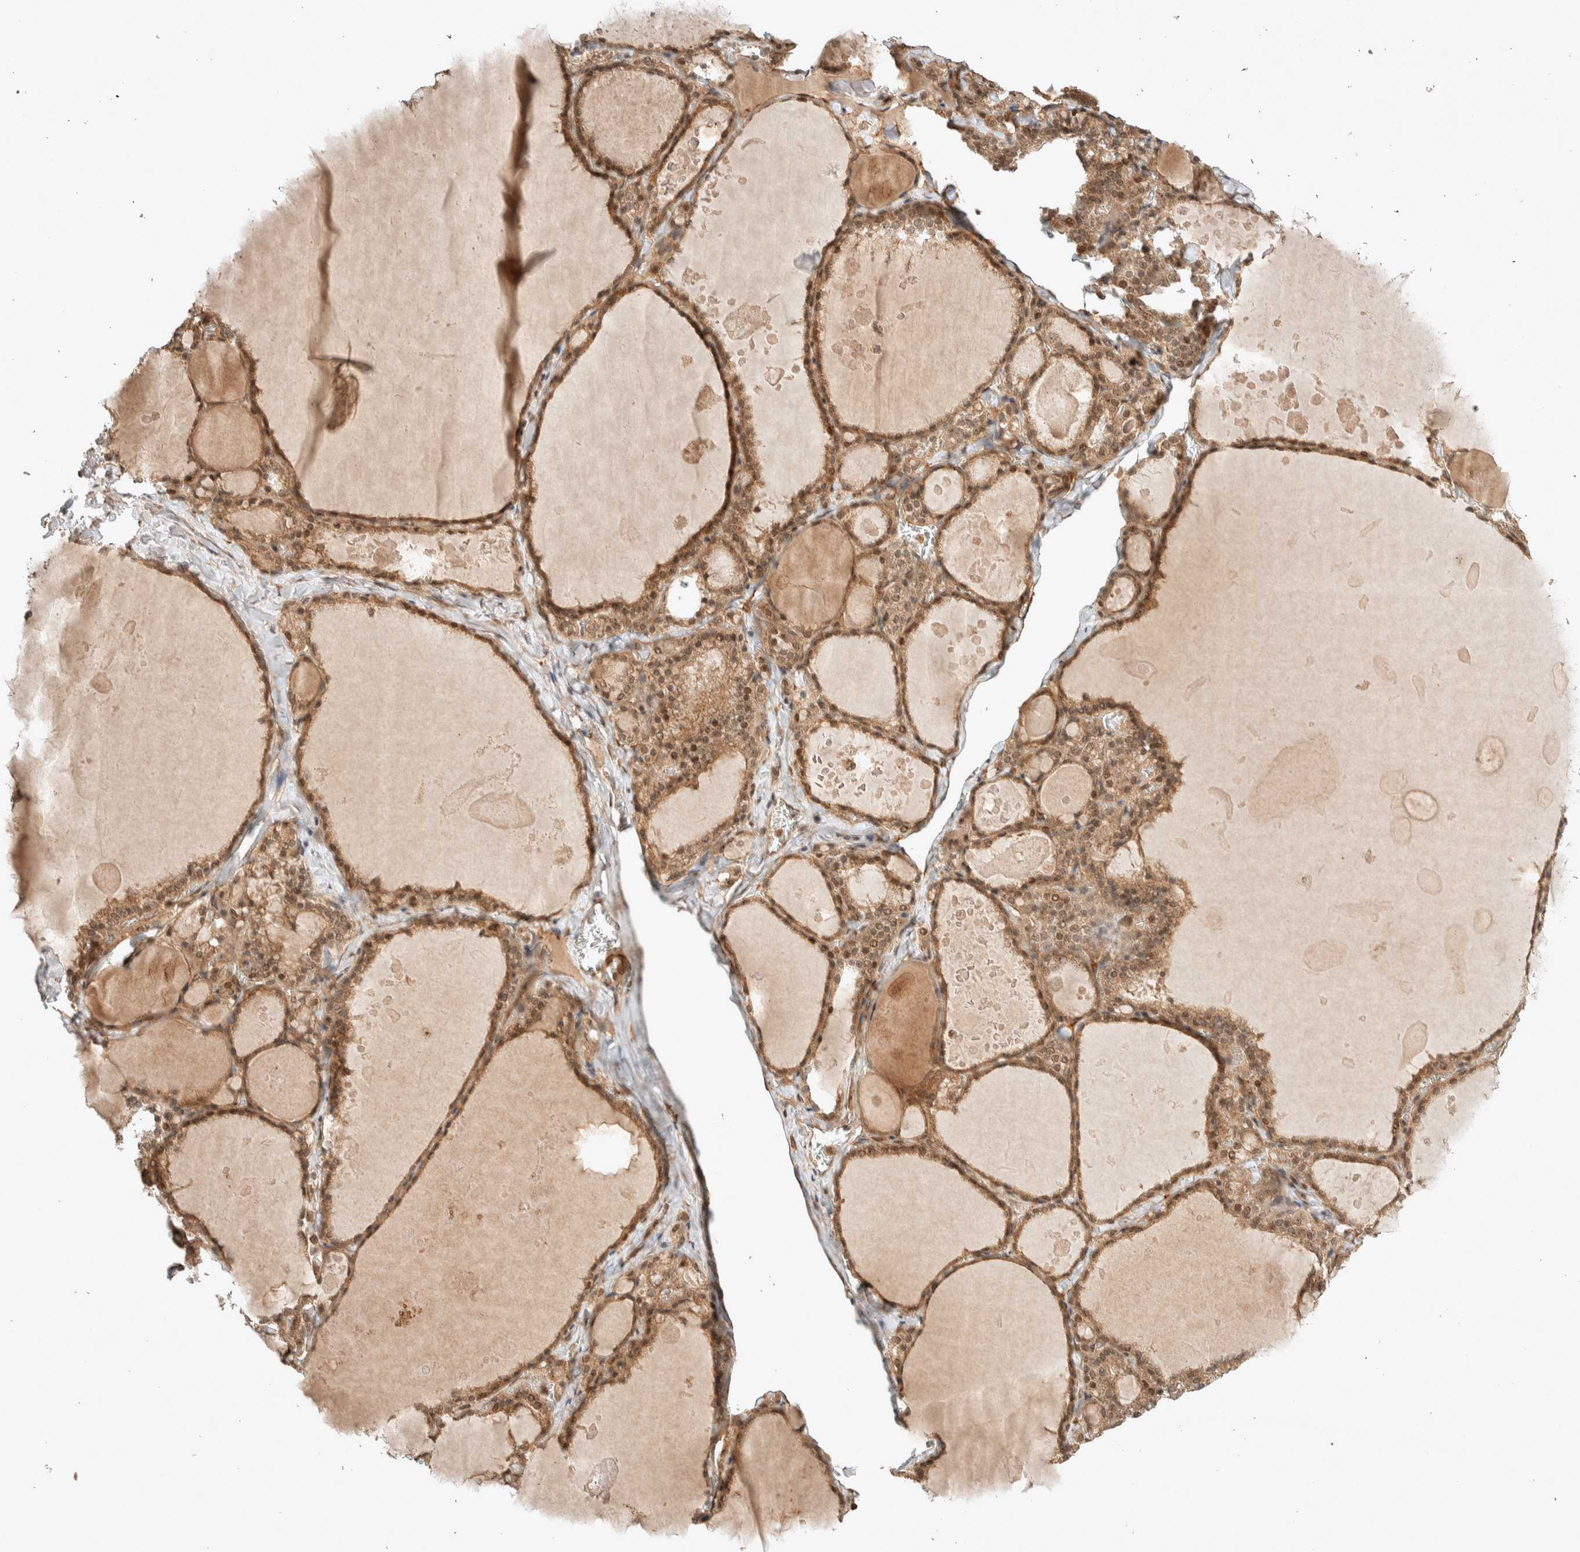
{"staining": {"intensity": "strong", "quantity": ">75%", "location": "cytoplasmic/membranous,nuclear"}, "tissue": "thyroid gland", "cell_type": "Glandular cells", "image_type": "normal", "snomed": [{"axis": "morphology", "description": "Normal tissue, NOS"}, {"axis": "topography", "description": "Thyroid gland"}], "caption": "Unremarkable thyroid gland shows strong cytoplasmic/membranous,nuclear staining in about >75% of glandular cells The protein of interest is shown in brown color, while the nuclei are stained blue..", "gene": "THRA", "patient": {"sex": "male", "age": 56}}